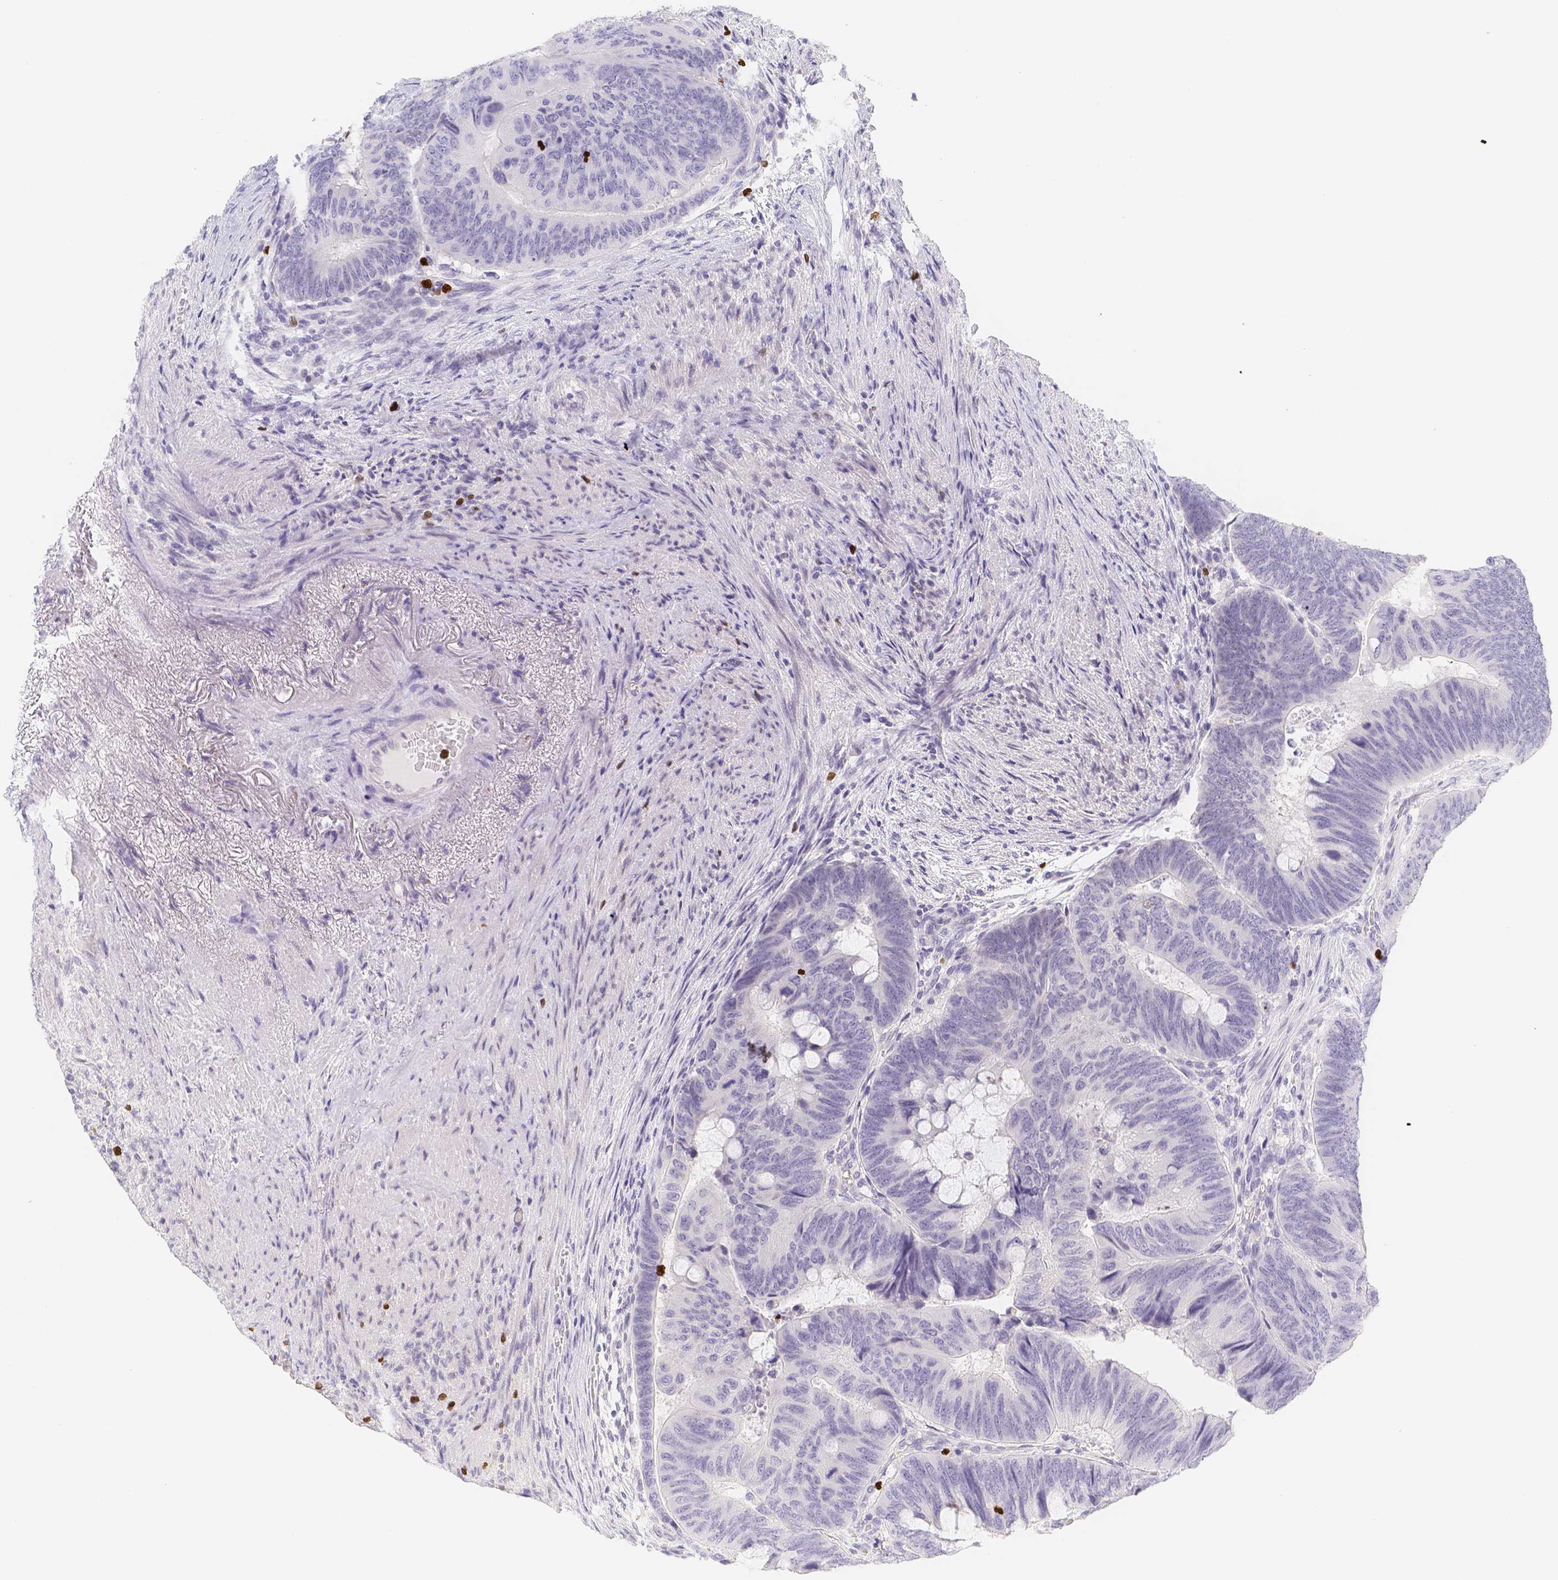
{"staining": {"intensity": "negative", "quantity": "none", "location": "none"}, "tissue": "colorectal cancer", "cell_type": "Tumor cells", "image_type": "cancer", "snomed": [{"axis": "morphology", "description": "Normal tissue, NOS"}, {"axis": "morphology", "description": "Adenocarcinoma, NOS"}, {"axis": "topography", "description": "Rectum"}], "caption": "Tumor cells show no significant positivity in adenocarcinoma (colorectal).", "gene": "PADI4", "patient": {"sex": "male", "age": 92}}